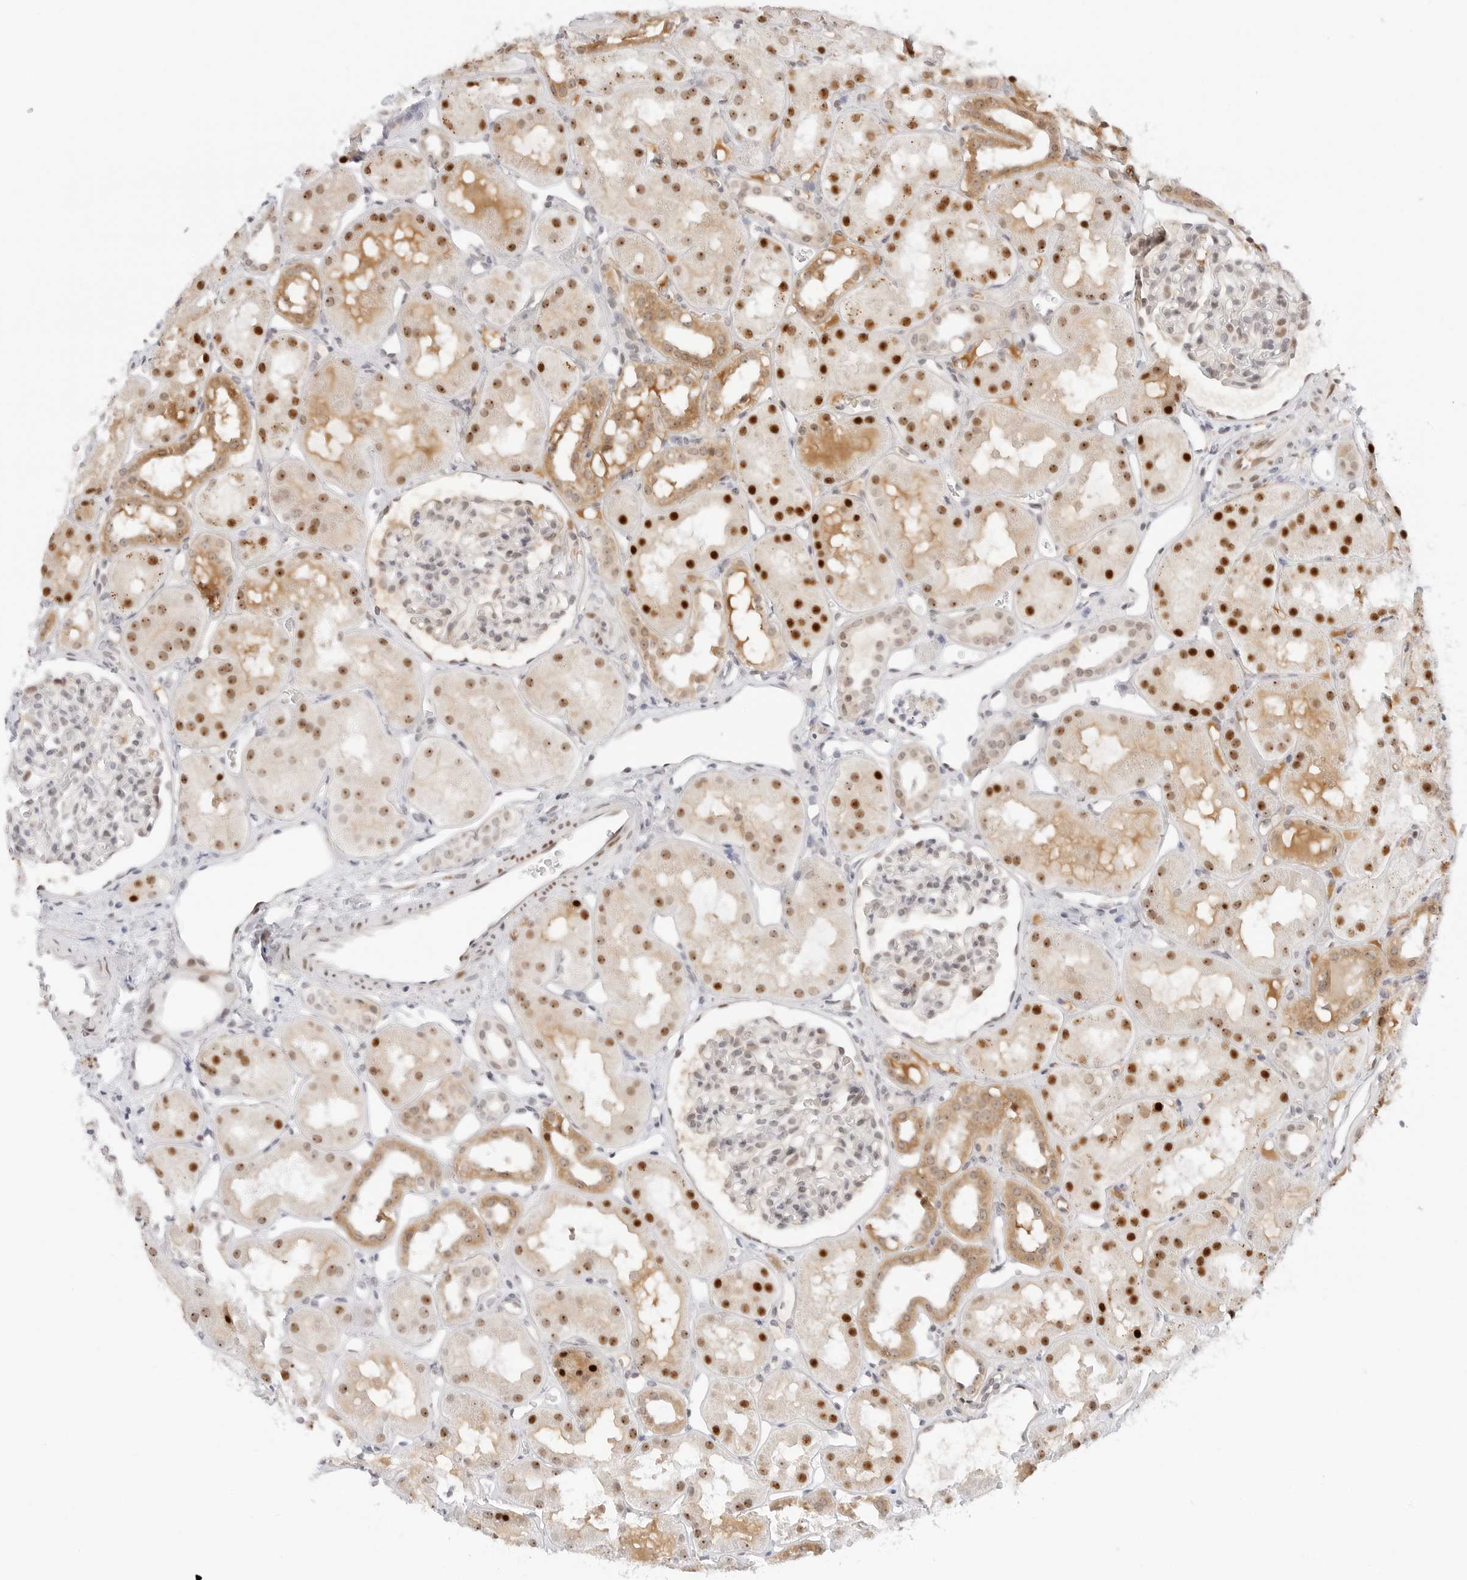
{"staining": {"intensity": "moderate", "quantity": "<25%", "location": "nuclear"}, "tissue": "kidney", "cell_type": "Cells in glomeruli", "image_type": "normal", "snomed": [{"axis": "morphology", "description": "Normal tissue, NOS"}, {"axis": "topography", "description": "Kidney"}], "caption": "About <25% of cells in glomeruli in unremarkable kidney display moderate nuclear protein positivity as visualized by brown immunohistochemical staining.", "gene": "HIPK3", "patient": {"sex": "male", "age": 16}}